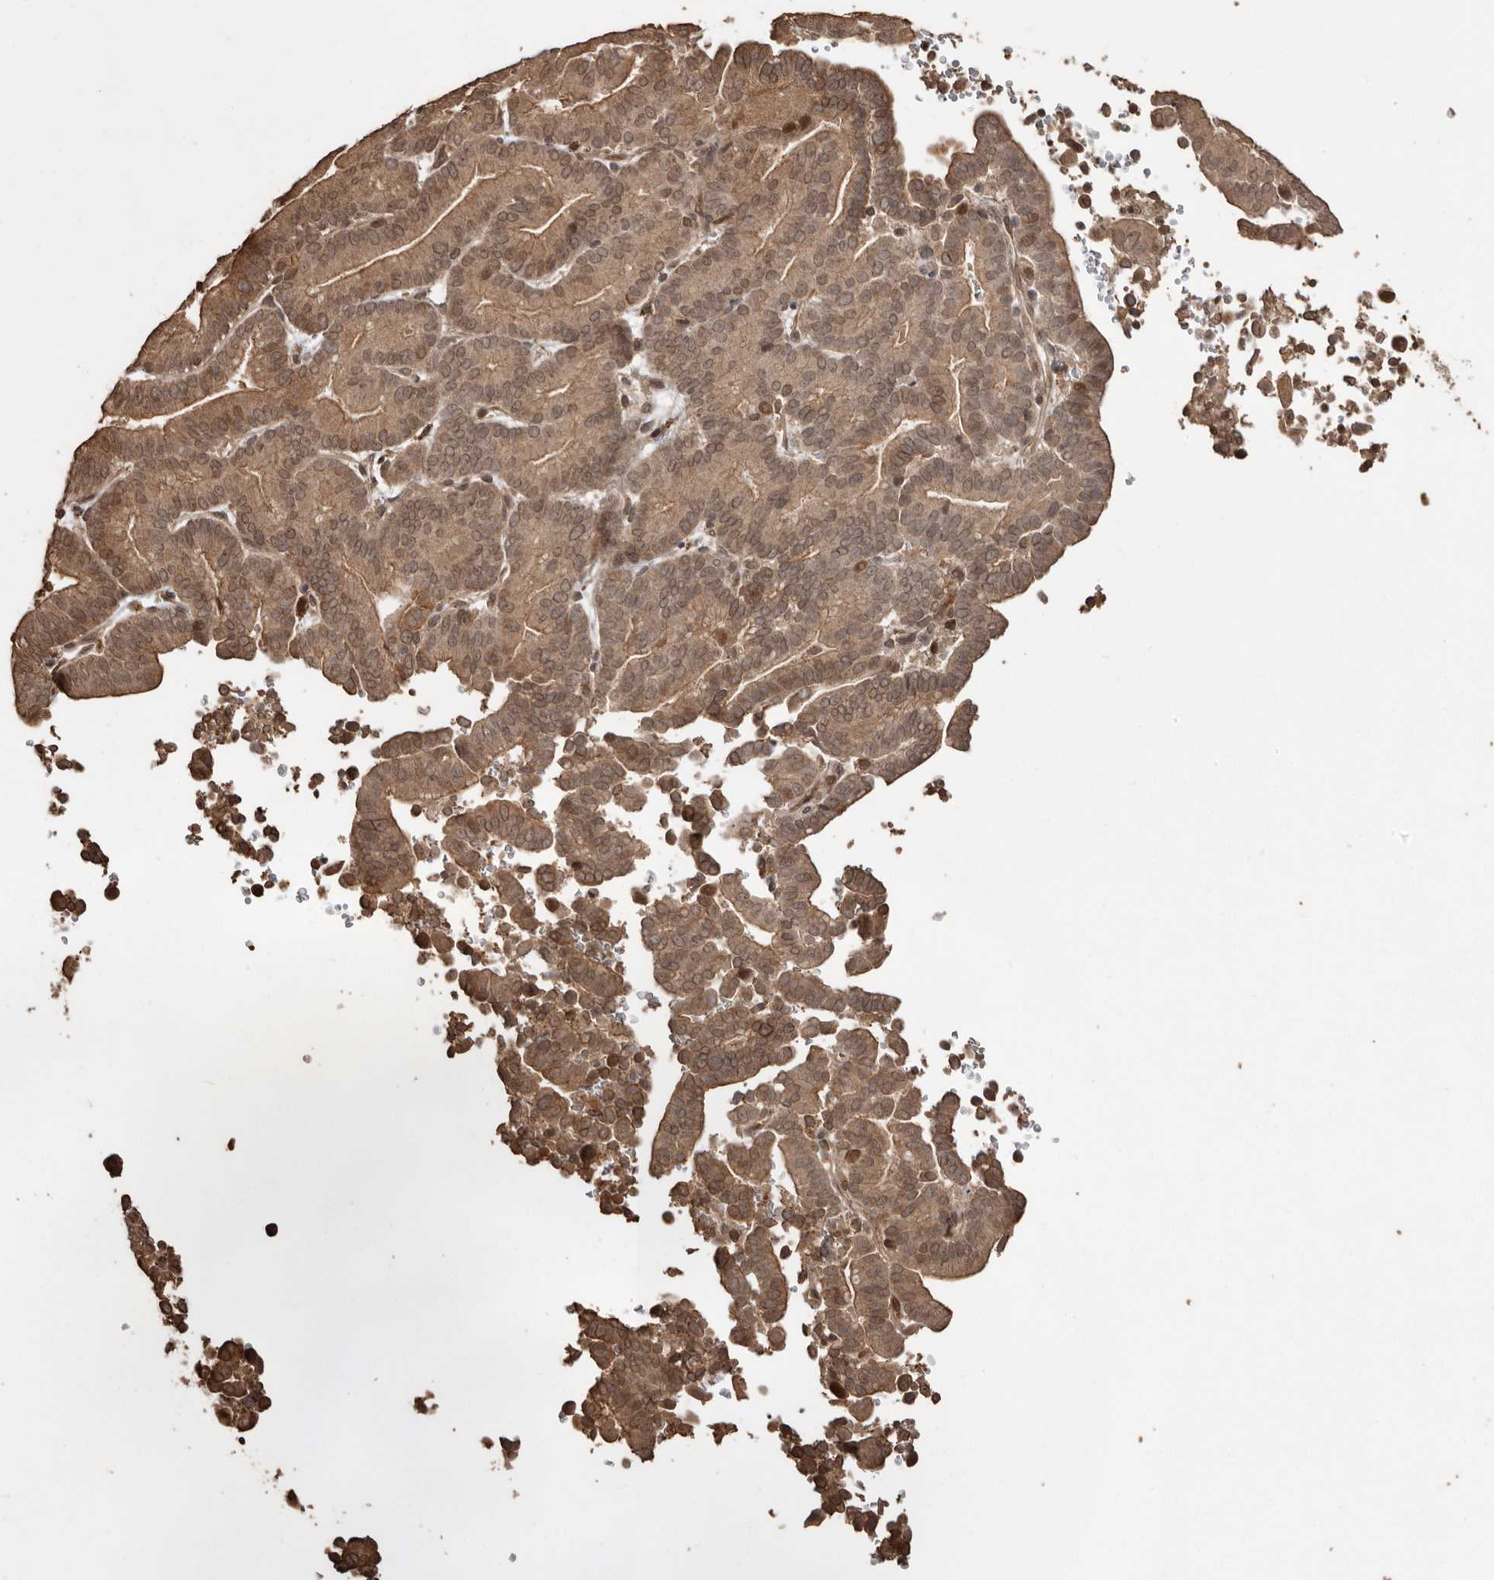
{"staining": {"intensity": "moderate", "quantity": ">75%", "location": "cytoplasmic/membranous,nuclear"}, "tissue": "liver cancer", "cell_type": "Tumor cells", "image_type": "cancer", "snomed": [{"axis": "morphology", "description": "Cholangiocarcinoma"}, {"axis": "topography", "description": "Liver"}], "caption": "Tumor cells exhibit moderate cytoplasmic/membranous and nuclear staining in approximately >75% of cells in liver cancer. (brown staining indicates protein expression, while blue staining denotes nuclei).", "gene": "NUP43", "patient": {"sex": "female", "age": 75}}